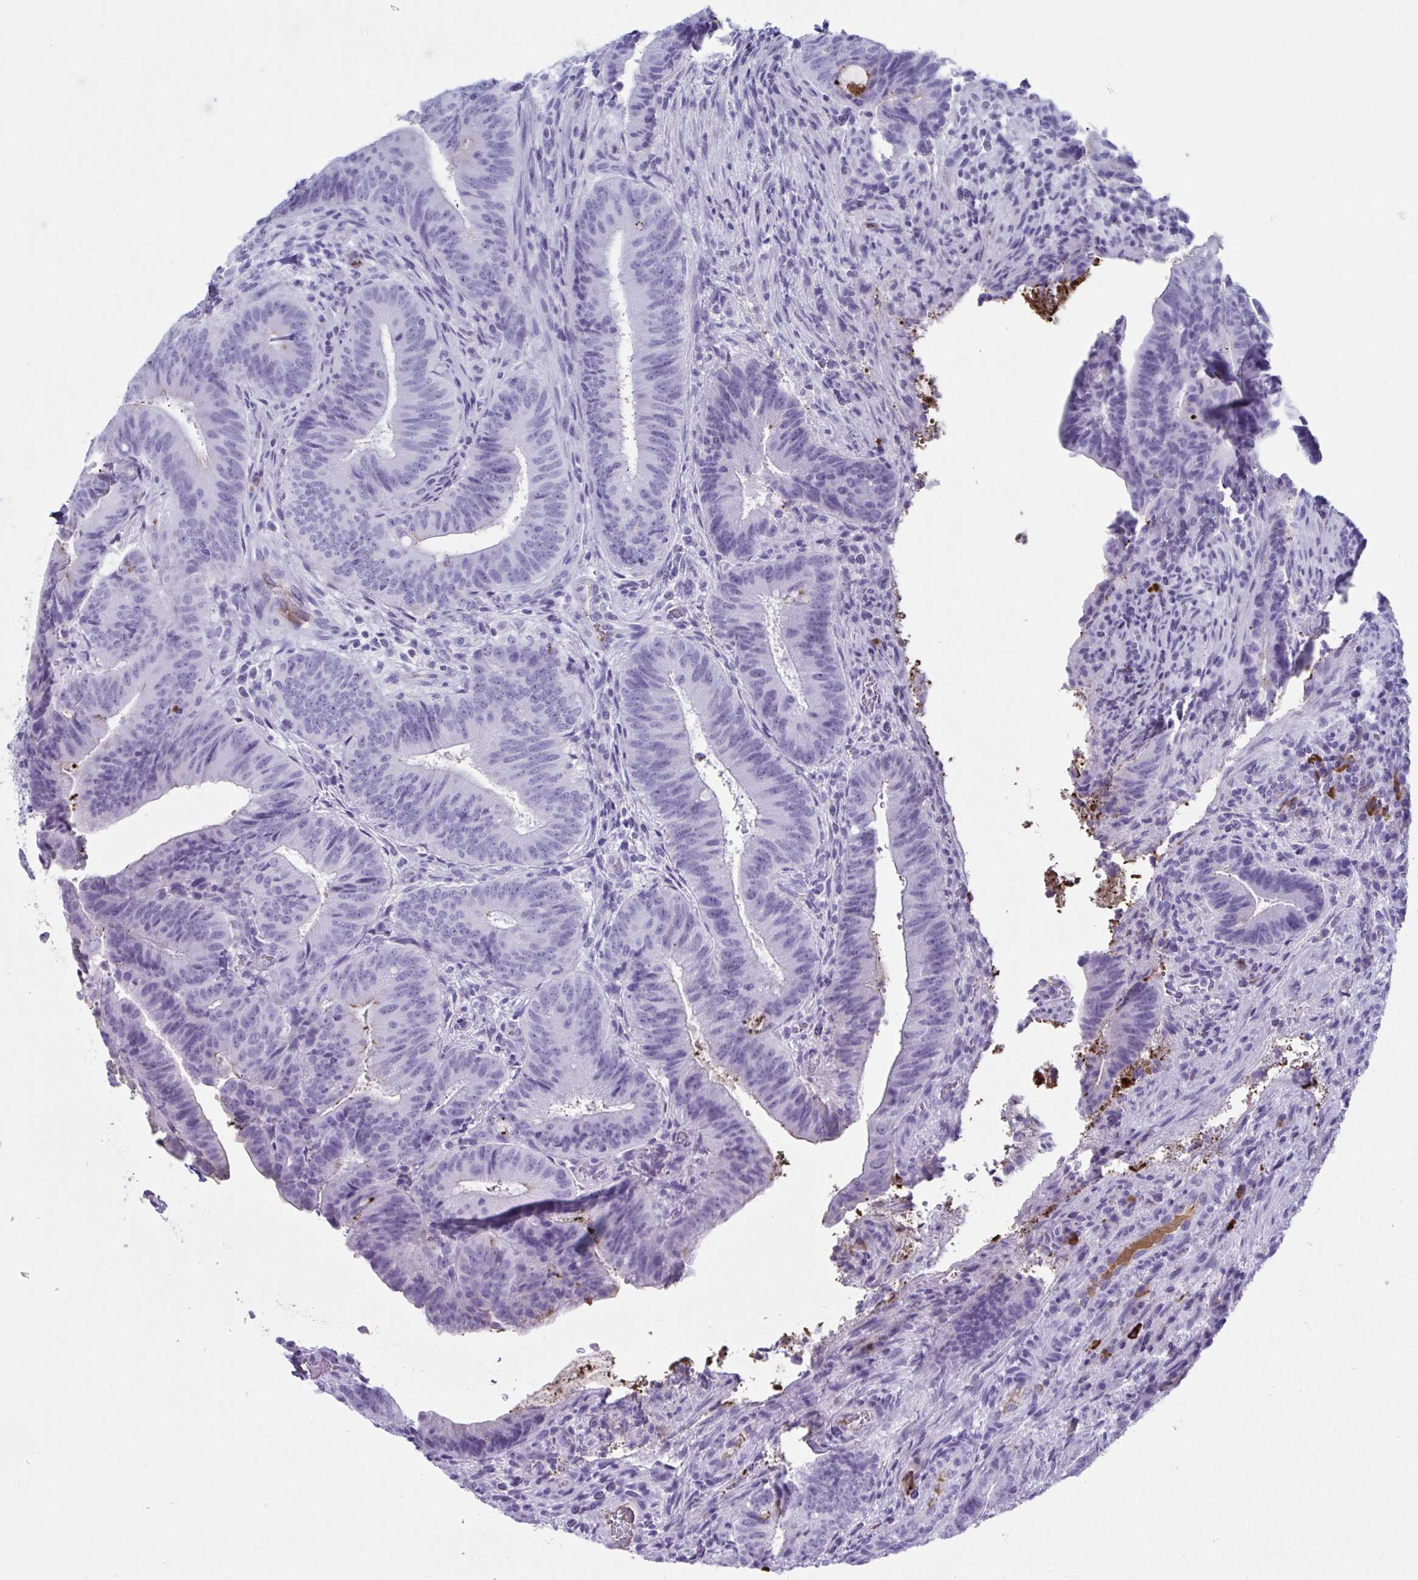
{"staining": {"intensity": "negative", "quantity": "none", "location": "none"}, "tissue": "colorectal cancer", "cell_type": "Tumor cells", "image_type": "cancer", "snomed": [{"axis": "morphology", "description": "Adenocarcinoma, NOS"}, {"axis": "topography", "description": "Colon"}], "caption": "Micrograph shows no significant protein expression in tumor cells of colorectal cancer. Brightfield microscopy of immunohistochemistry (IHC) stained with DAB (3,3'-diaminobenzidine) (brown) and hematoxylin (blue), captured at high magnification.", "gene": "JCHAIN", "patient": {"sex": "female", "age": 43}}